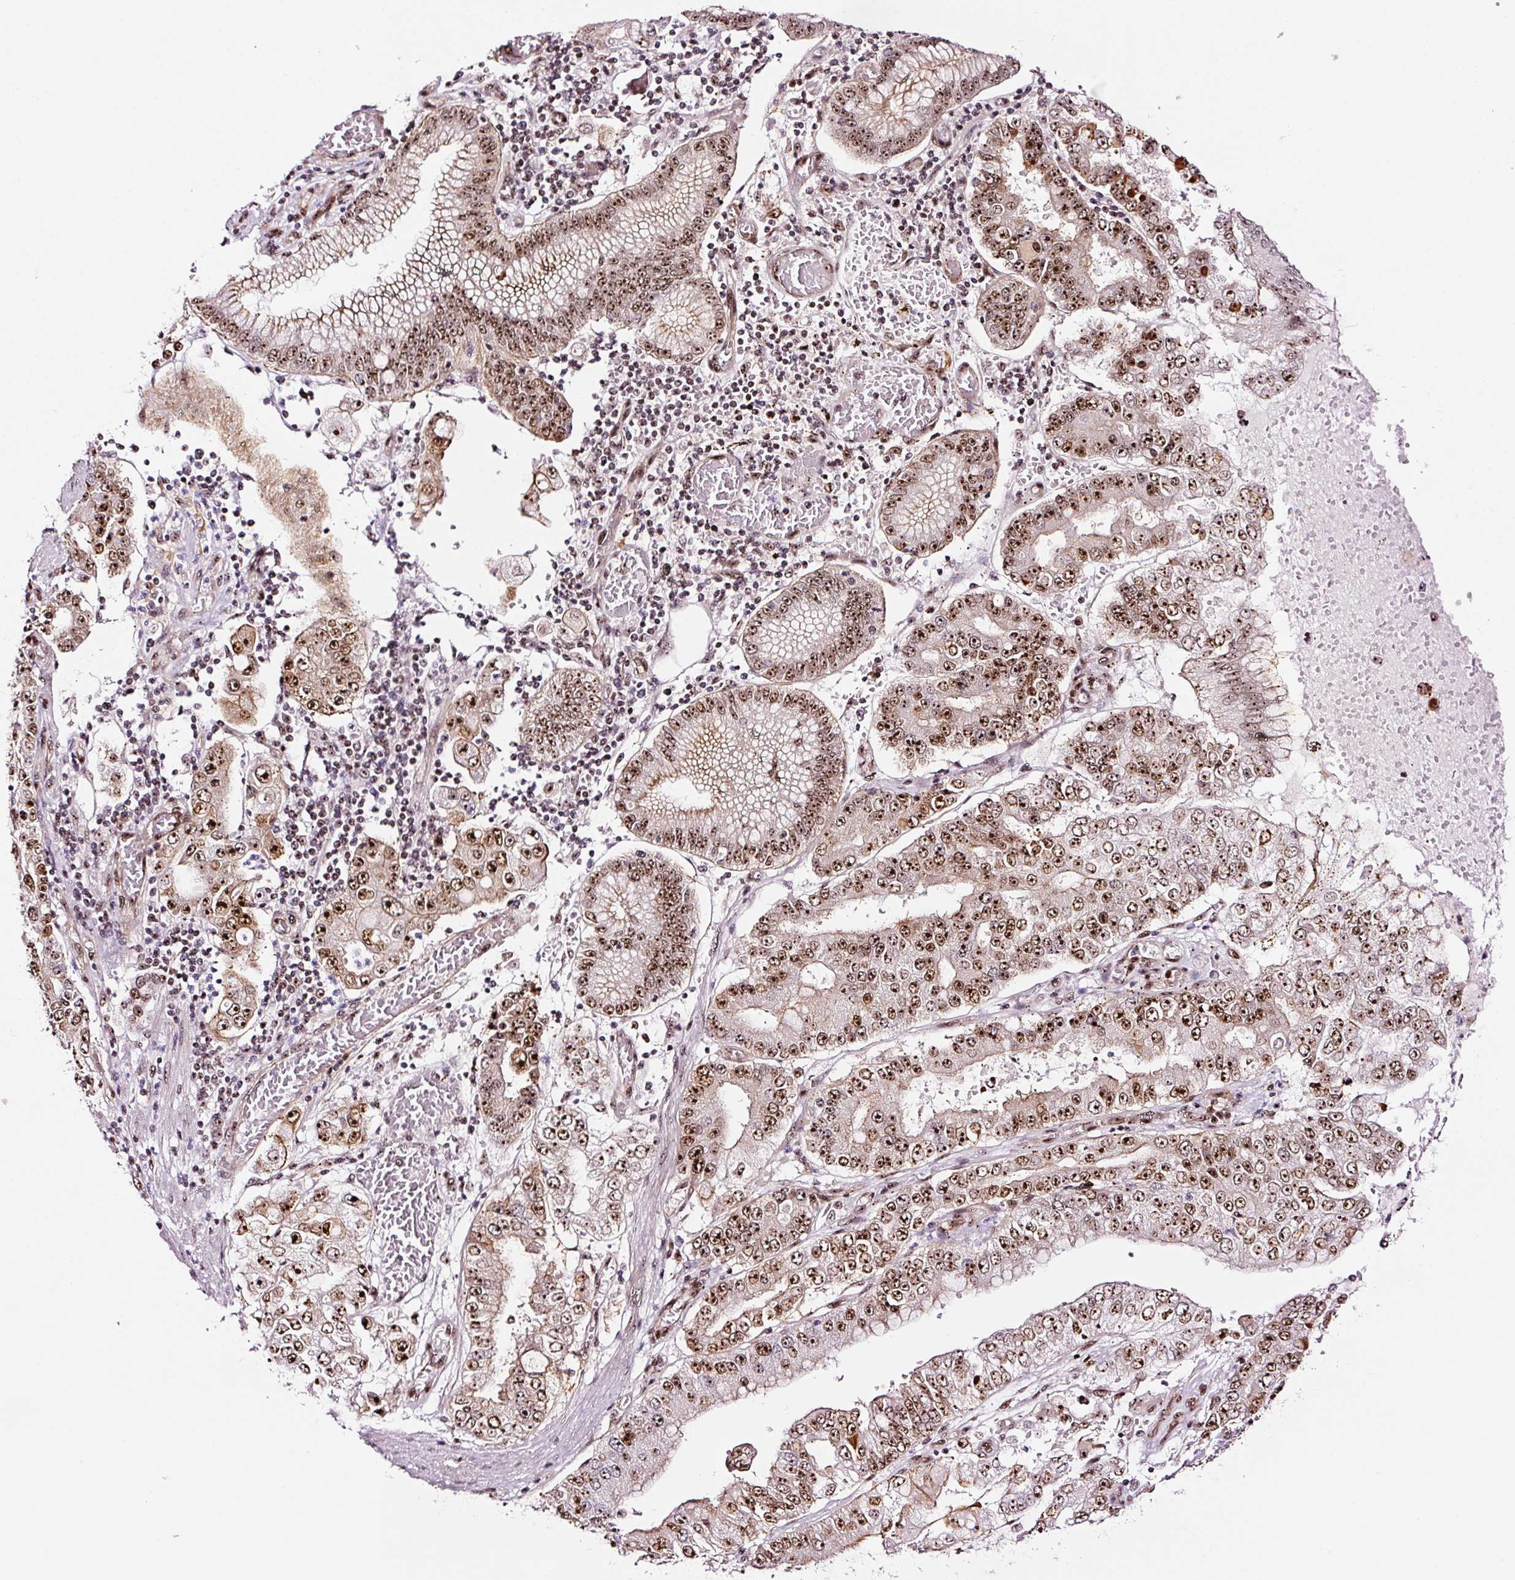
{"staining": {"intensity": "strong", "quantity": ">75%", "location": "nuclear"}, "tissue": "stomach cancer", "cell_type": "Tumor cells", "image_type": "cancer", "snomed": [{"axis": "morphology", "description": "Adenocarcinoma, NOS"}, {"axis": "topography", "description": "Stomach"}], "caption": "DAB immunohistochemical staining of human adenocarcinoma (stomach) demonstrates strong nuclear protein positivity in approximately >75% of tumor cells.", "gene": "GNL3", "patient": {"sex": "male", "age": 76}}